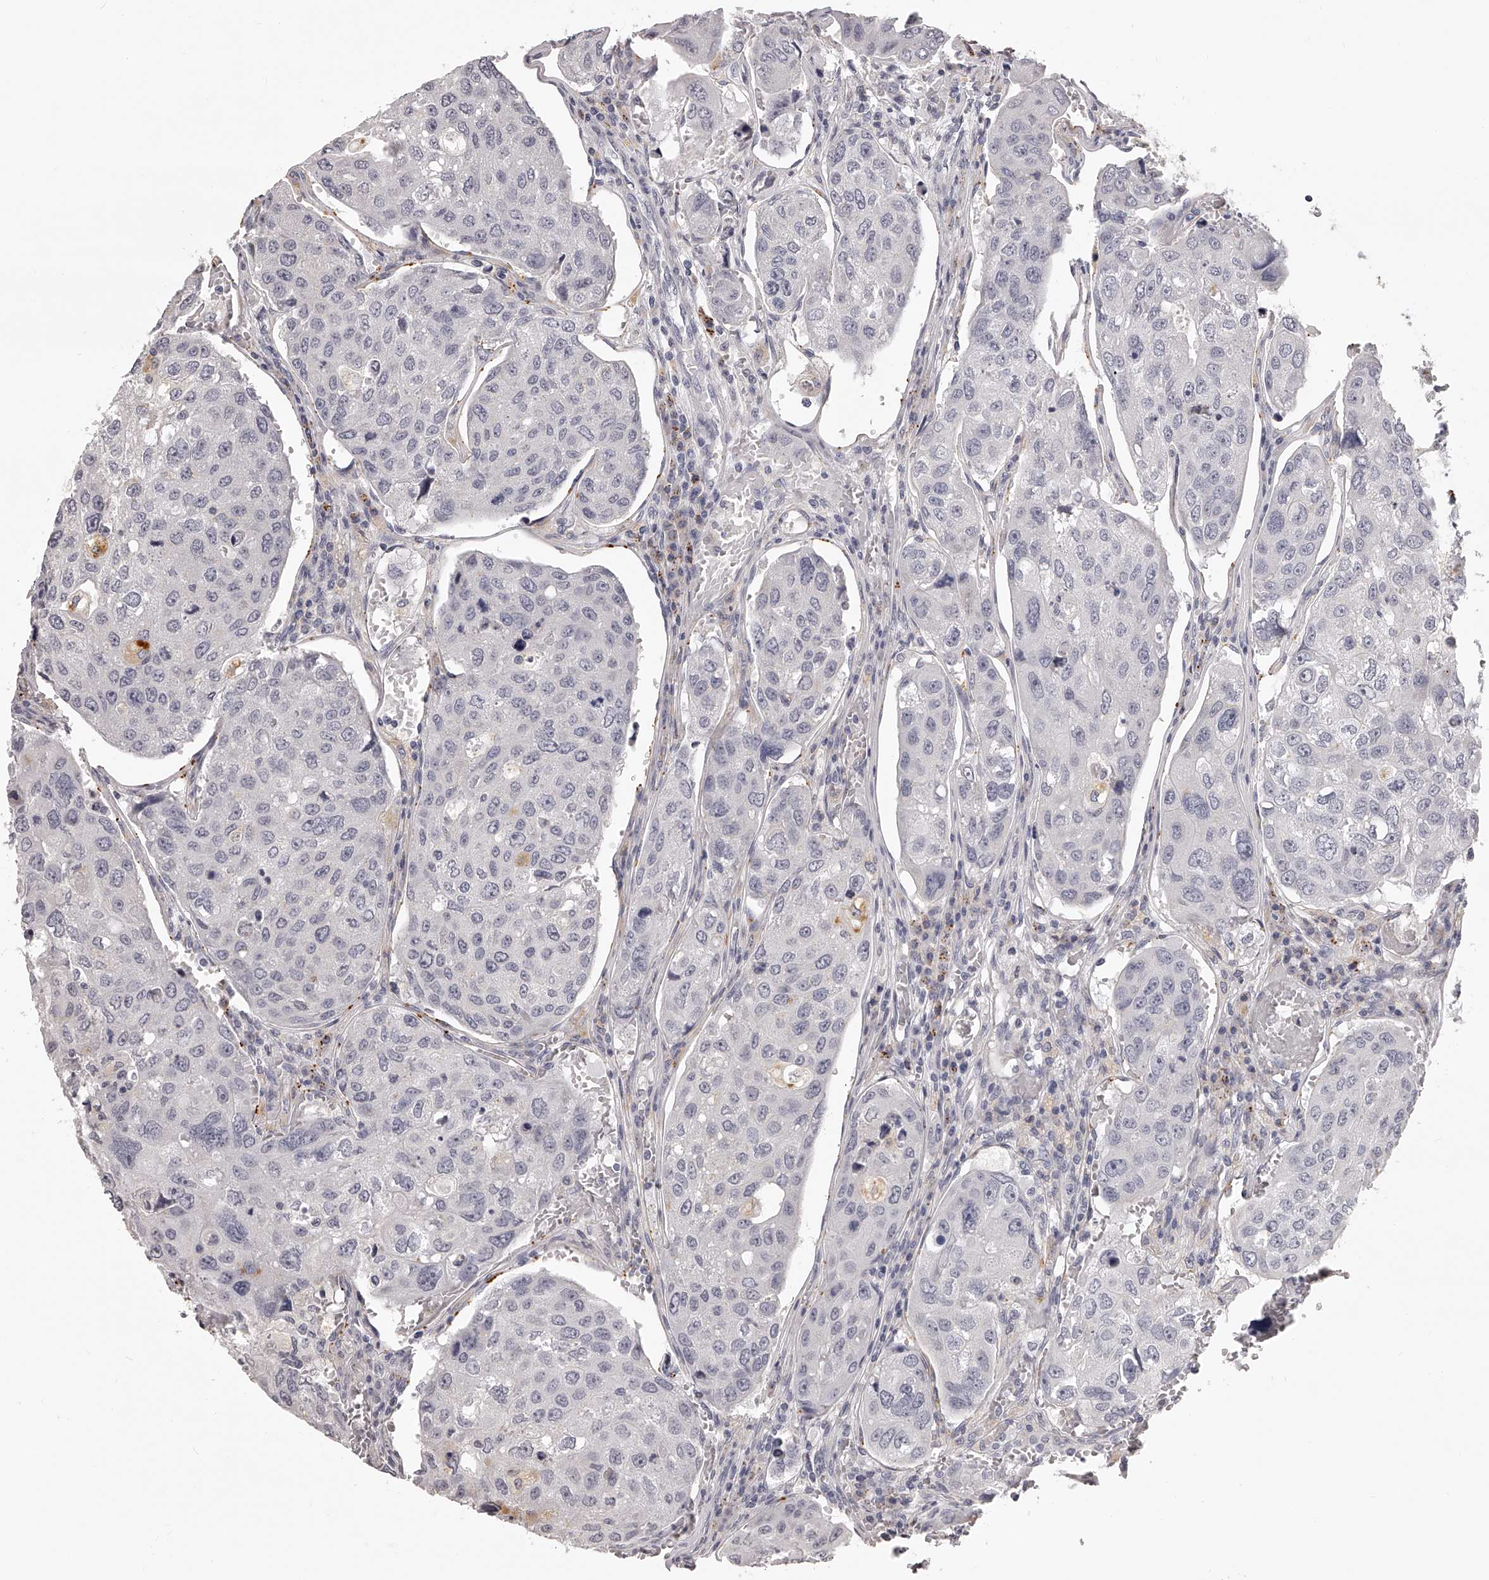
{"staining": {"intensity": "negative", "quantity": "none", "location": "none"}, "tissue": "urothelial cancer", "cell_type": "Tumor cells", "image_type": "cancer", "snomed": [{"axis": "morphology", "description": "Urothelial carcinoma, High grade"}, {"axis": "topography", "description": "Lymph node"}, {"axis": "topography", "description": "Urinary bladder"}], "caption": "There is no significant positivity in tumor cells of high-grade urothelial carcinoma.", "gene": "DMRT1", "patient": {"sex": "male", "age": 51}}